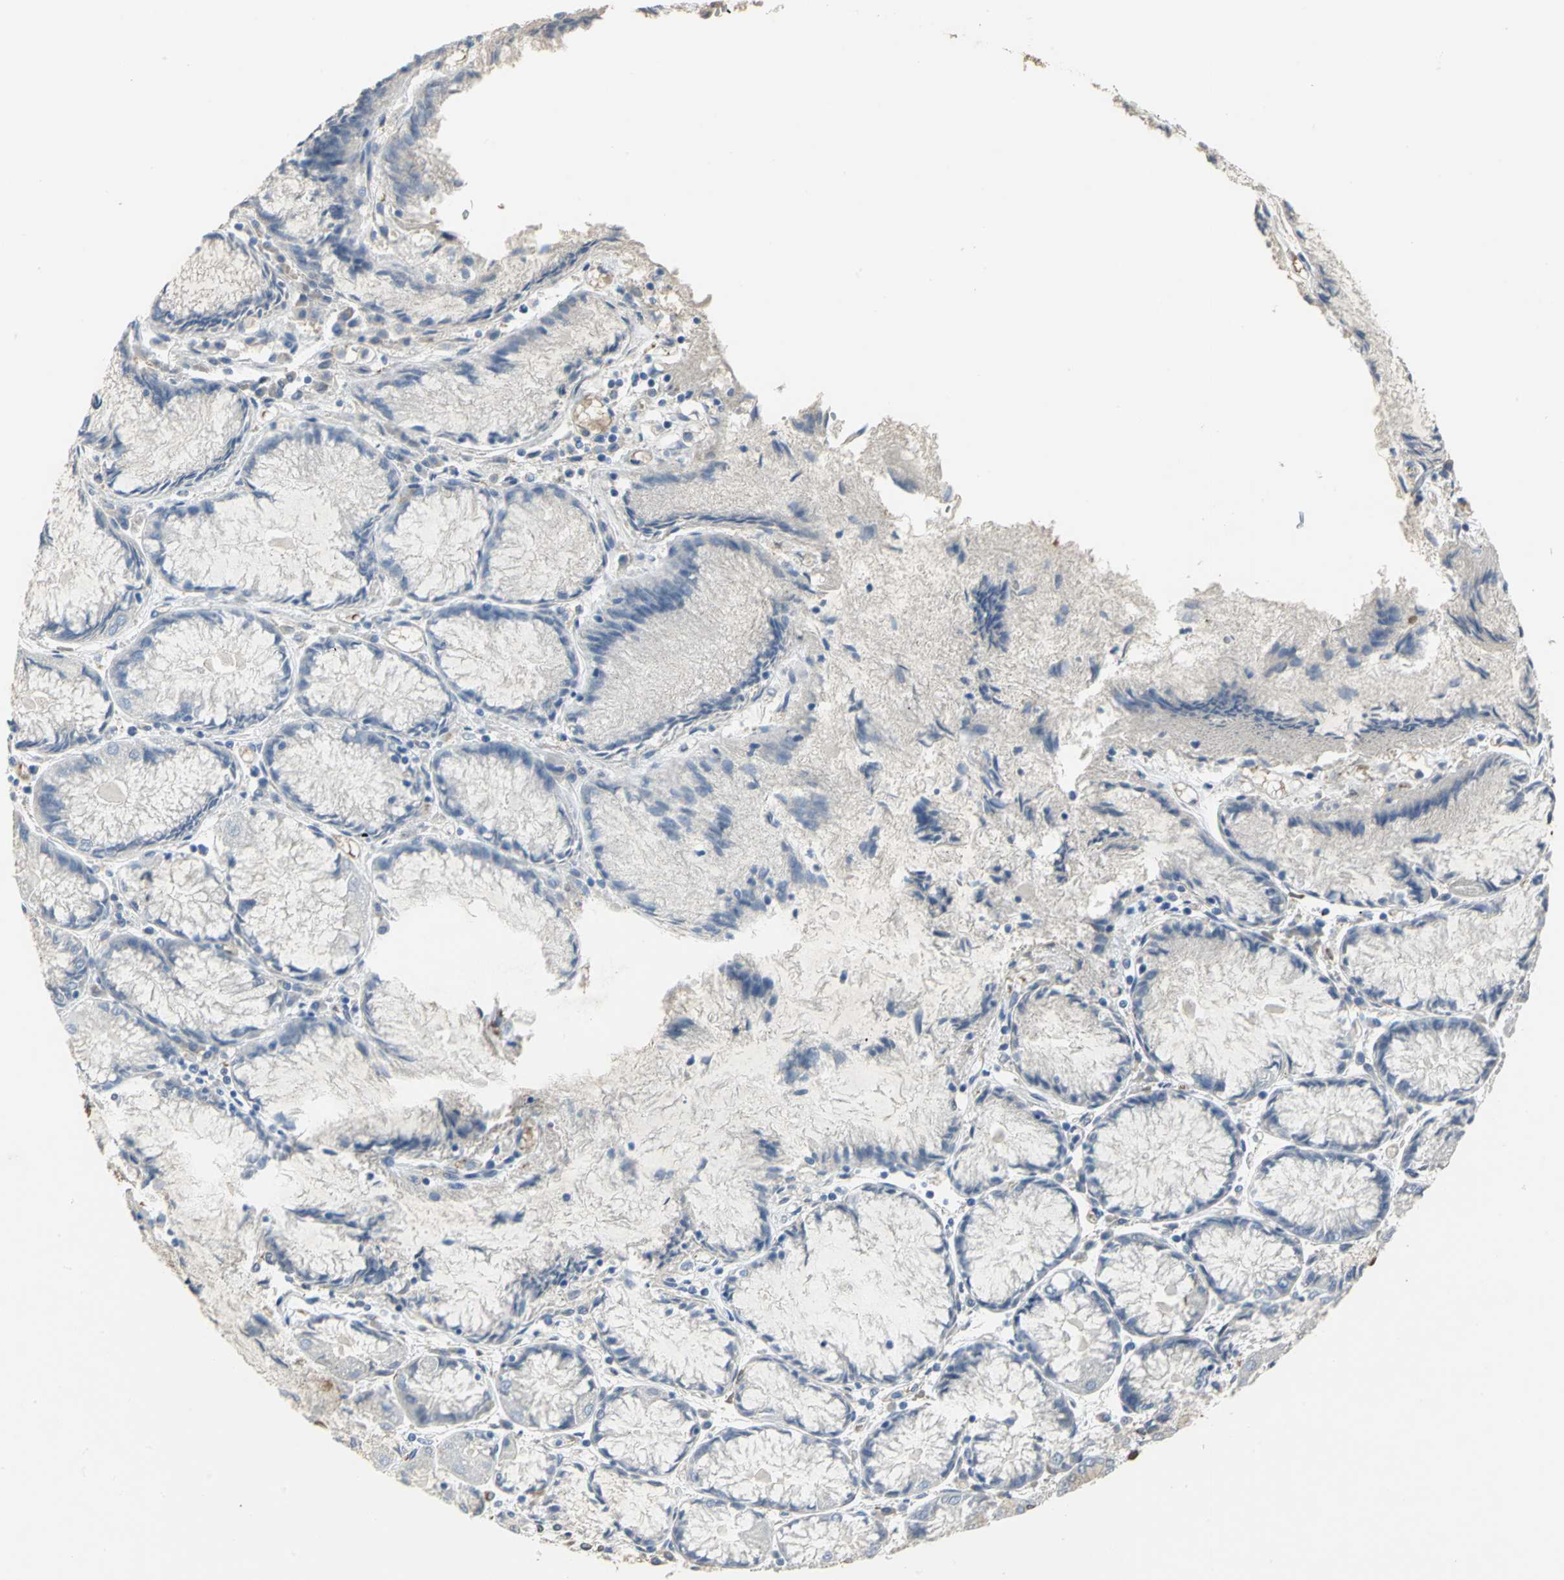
{"staining": {"intensity": "weak", "quantity": "25%-75%", "location": "cytoplasmic/membranous"}, "tissue": "stomach cancer", "cell_type": "Tumor cells", "image_type": "cancer", "snomed": [{"axis": "morphology", "description": "Normal tissue, NOS"}, {"axis": "morphology", "description": "Adenocarcinoma, NOS"}, {"axis": "topography", "description": "Stomach, upper"}, {"axis": "topography", "description": "Stomach"}], "caption": "About 25%-75% of tumor cells in stomach cancer (adenocarcinoma) reveal weak cytoplasmic/membranous protein positivity as visualized by brown immunohistochemical staining.", "gene": "SYVN1", "patient": {"sex": "male", "age": 59}}